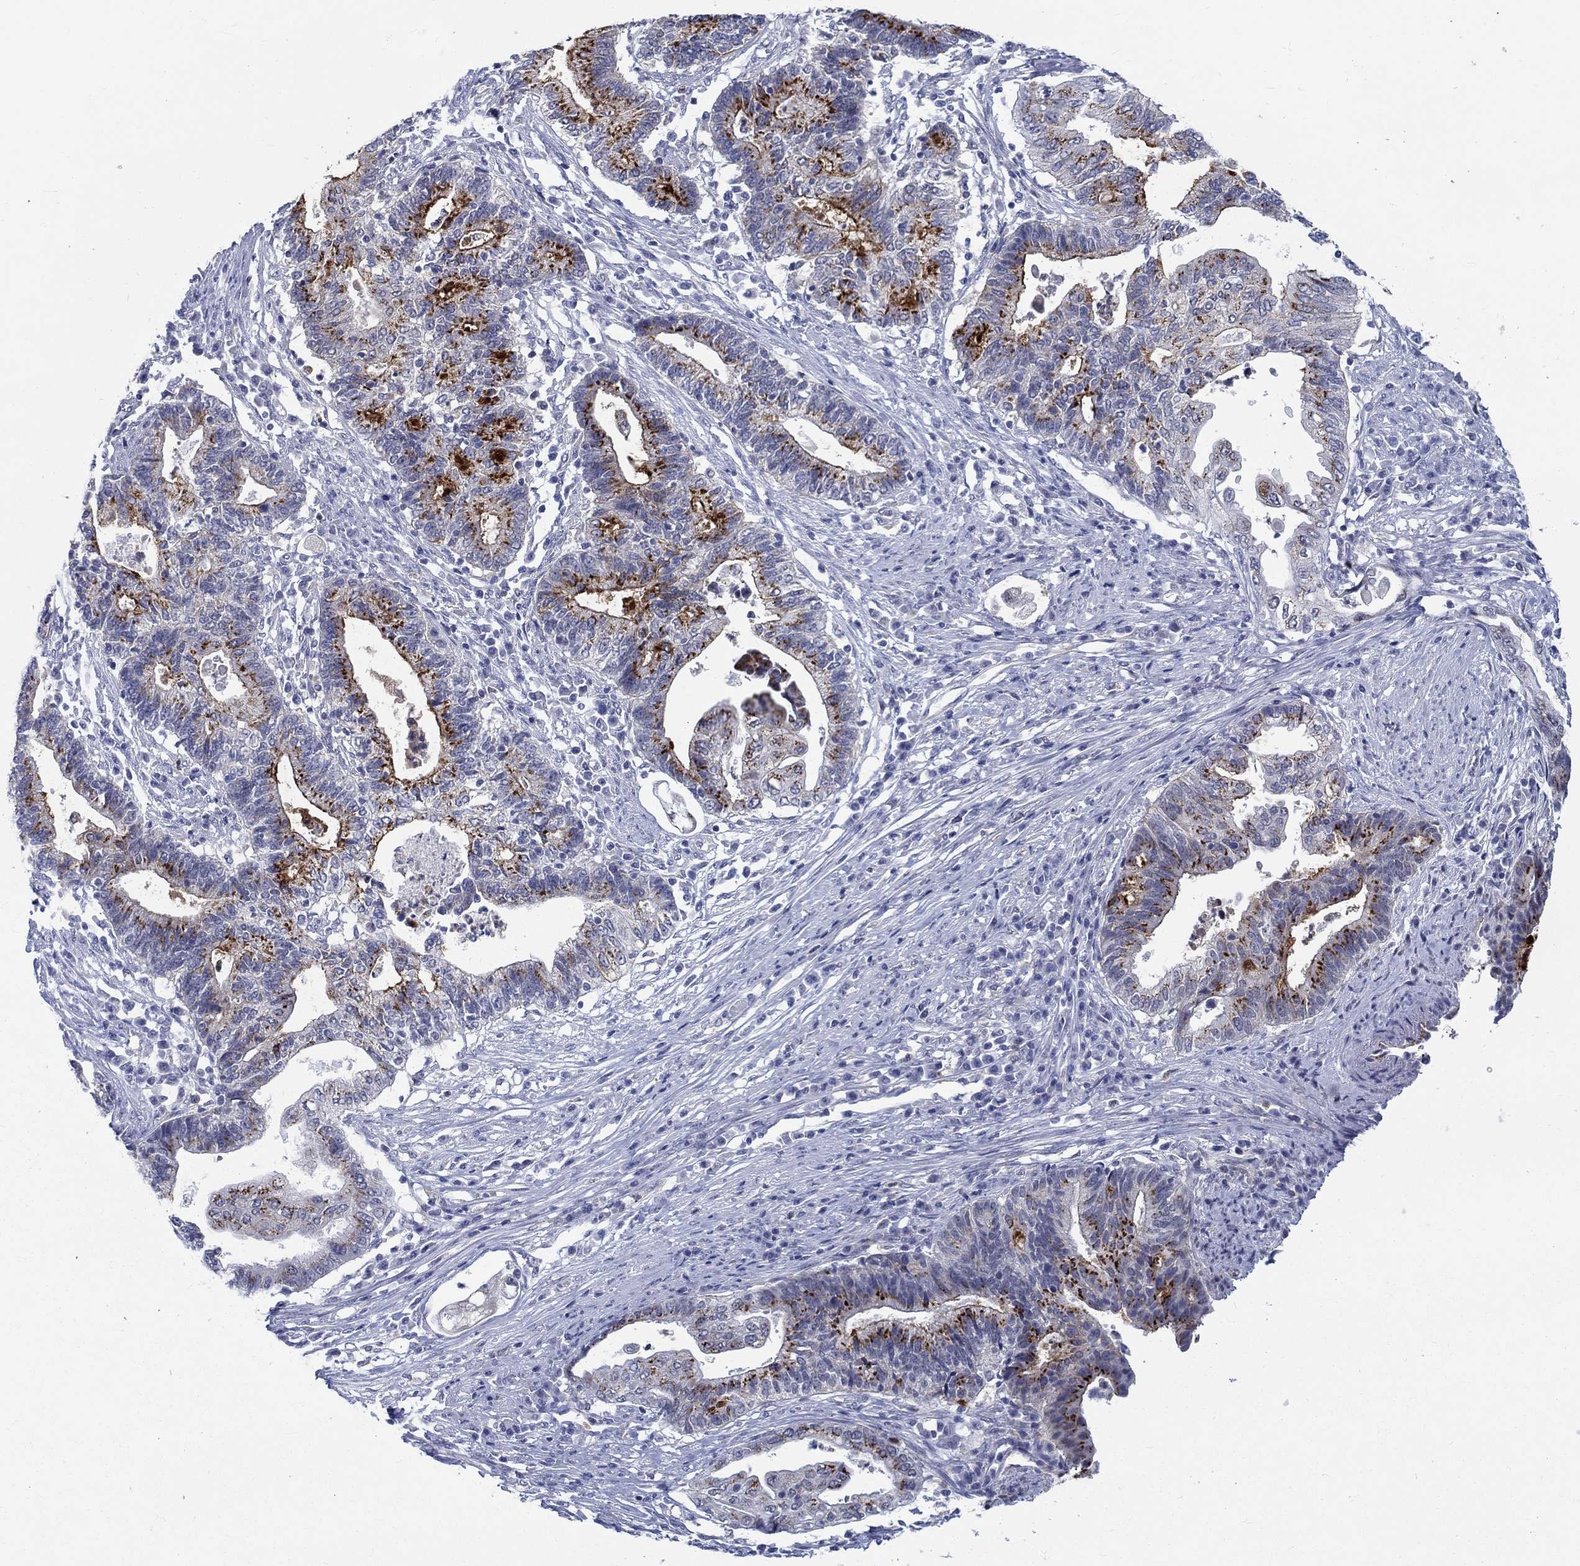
{"staining": {"intensity": "strong", "quantity": ">75%", "location": "cytoplasmic/membranous"}, "tissue": "endometrial cancer", "cell_type": "Tumor cells", "image_type": "cancer", "snomed": [{"axis": "morphology", "description": "Adenocarcinoma, NOS"}, {"axis": "topography", "description": "Uterus"}, {"axis": "topography", "description": "Endometrium"}], "caption": "The photomicrograph shows staining of endometrial cancer, revealing strong cytoplasmic/membranous protein expression (brown color) within tumor cells.", "gene": "ST6GALNAC1", "patient": {"sex": "female", "age": 54}}